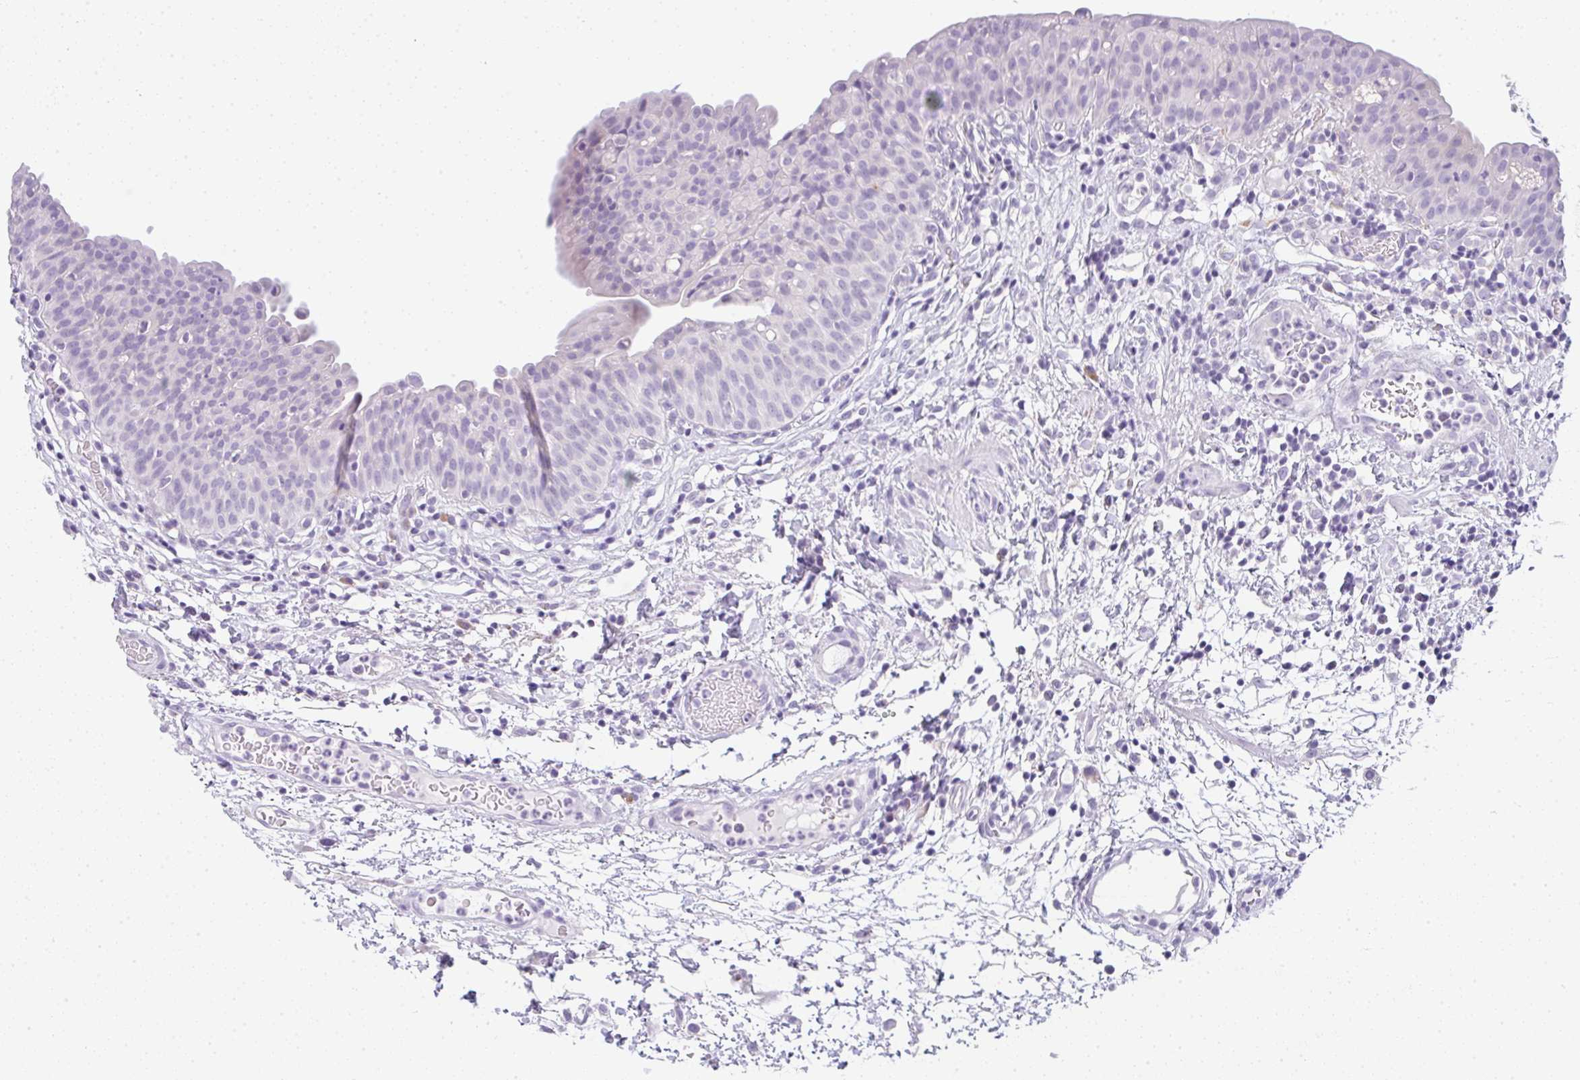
{"staining": {"intensity": "negative", "quantity": "none", "location": "none"}, "tissue": "urinary bladder", "cell_type": "Urothelial cells", "image_type": "normal", "snomed": [{"axis": "morphology", "description": "Normal tissue, NOS"}, {"axis": "morphology", "description": "Inflammation, NOS"}, {"axis": "topography", "description": "Urinary bladder"}], "caption": "Image shows no significant protein staining in urothelial cells of unremarkable urinary bladder.", "gene": "LPAR4", "patient": {"sex": "male", "age": 57}}